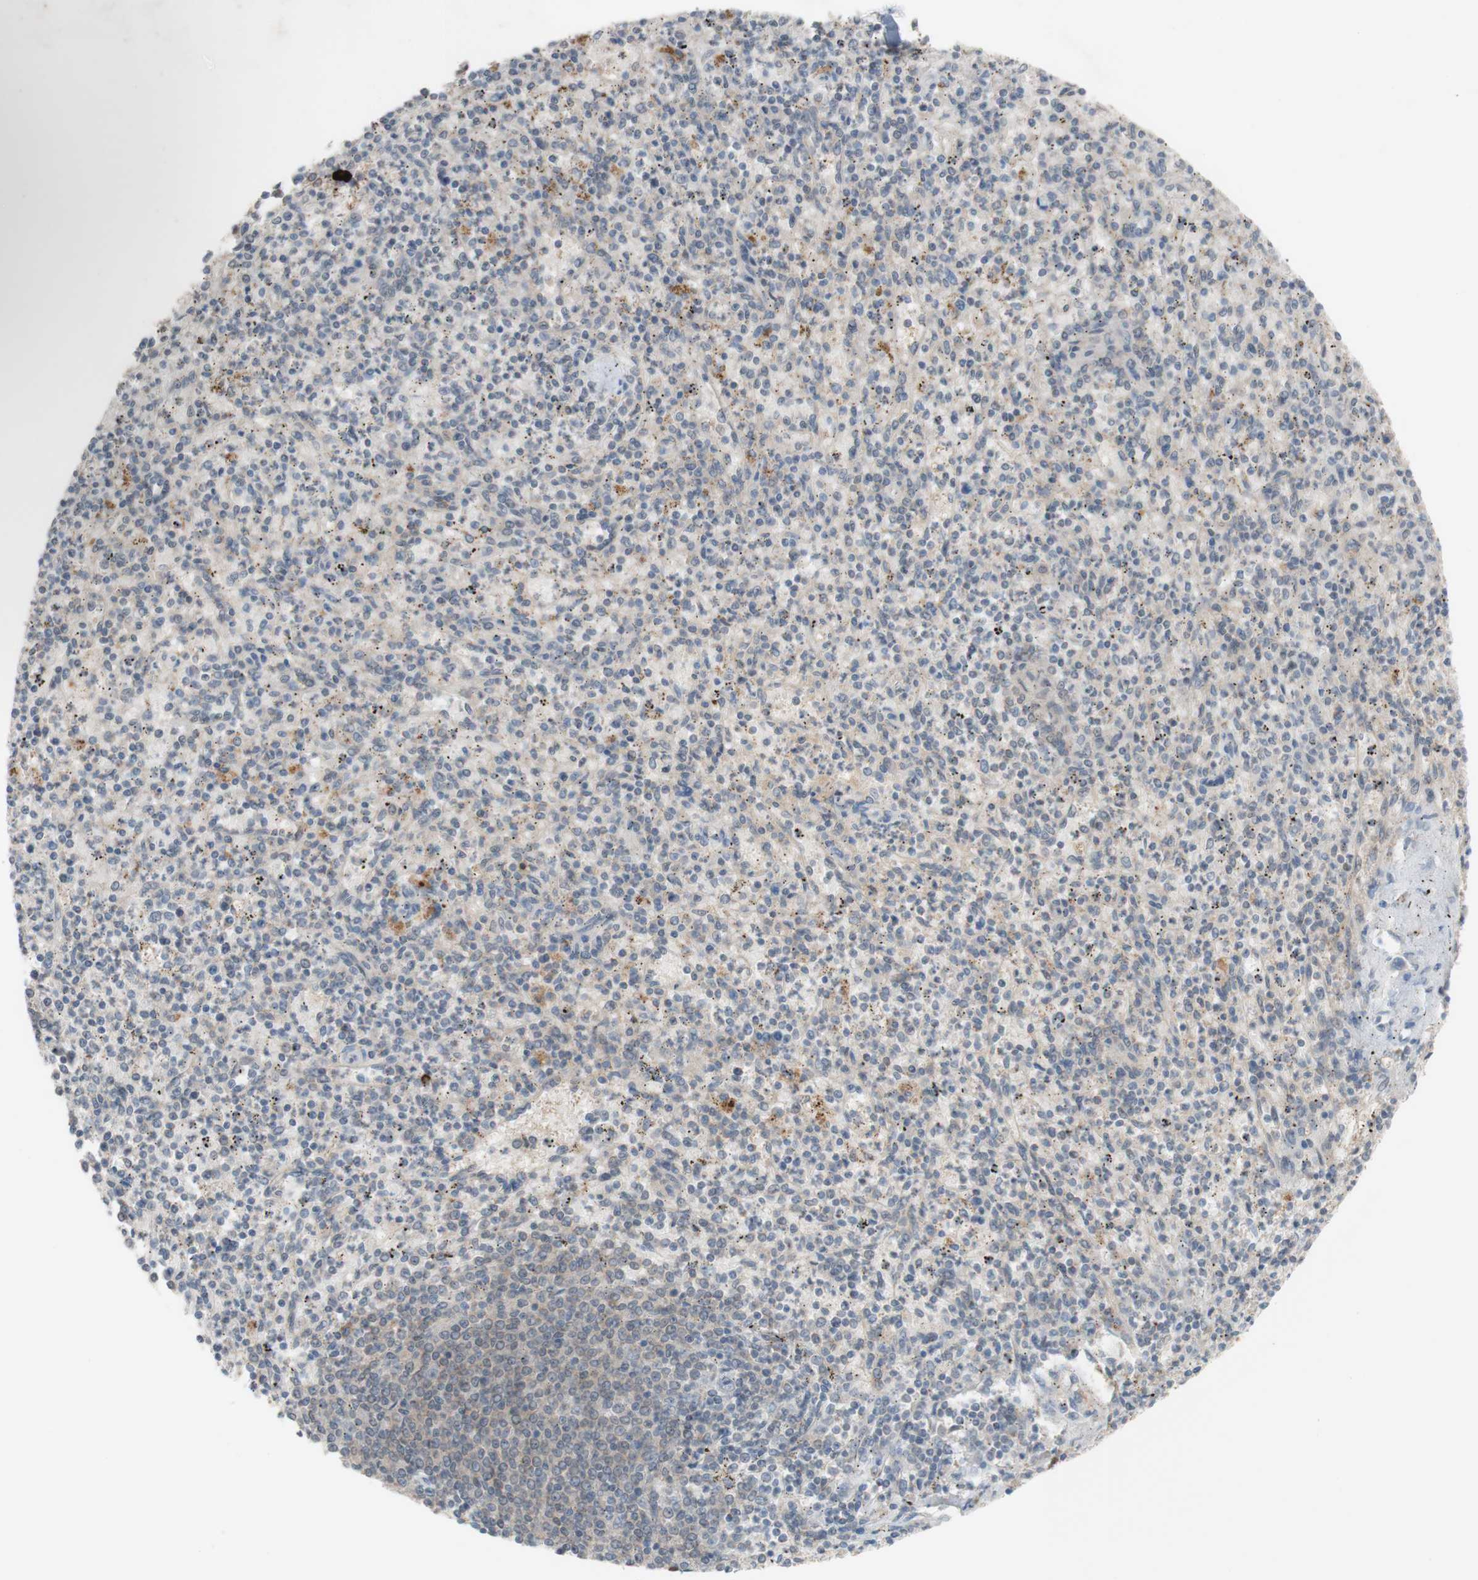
{"staining": {"intensity": "weak", "quantity": "25%-75%", "location": "cytoplasmic/membranous"}, "tissue": "spleen", "cell_type": "Cells in red pulp", "image_type": "normal", "snomed": [{"axis": "morphology", "description": "Normal tissue, NOS"}, {"axis": "topography", "description": "Spleen"}], "caption": "Protein staining of normal spleen shows weak cytoplasmic/membranous expression in approximately 25%-75% of cells in red pulp. The staining was performed using DAB (3,3'-diaminobenzidine), with brown indicating positive protein expression. Nuclei are stained blue with hematoxylin.", "gene": "PEX2", "patient": {"sex": "male", "age": 72}}